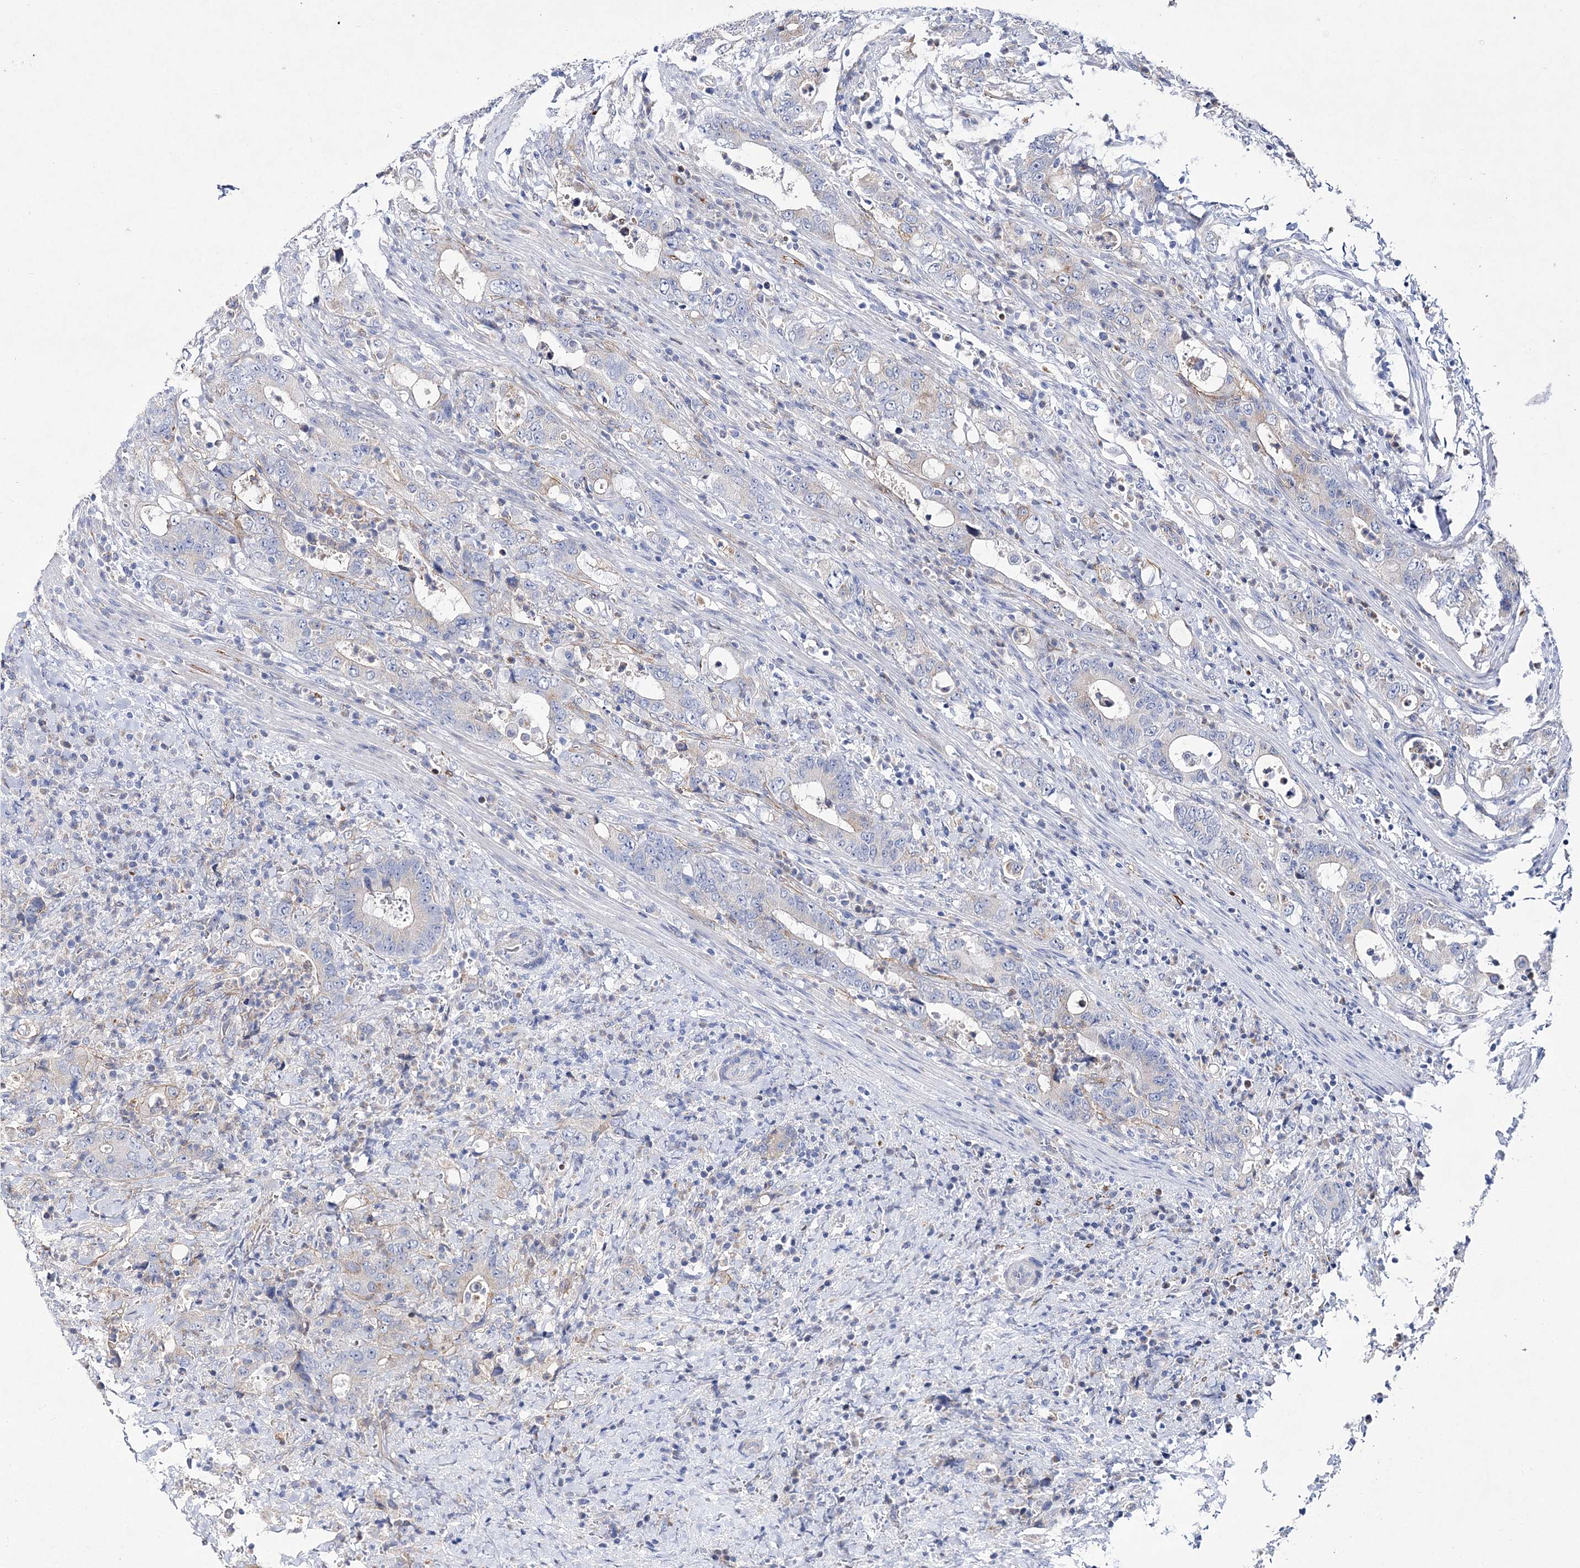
{"staining": {"intensity": "negative", "quantity": "none", "location": "none"}, "tissue": "colorectal cancer", "cell_type": "Tumor cells", "image_type": "cancer", "snomed": [{"axis": "morphology", "description": "Adenocarcinoma, NOS"}, {"axis": "topography", "description": "Colon"}], "caption": "Immunohistochemistry (IHC) micrograph of neoplastic tissue: adenocarcinoma (colorectal) stained with DAB reveals no significant protein expression in tumor cells.", "gene": "ANO1", "patient": {"sex": "female", "age": 75}}